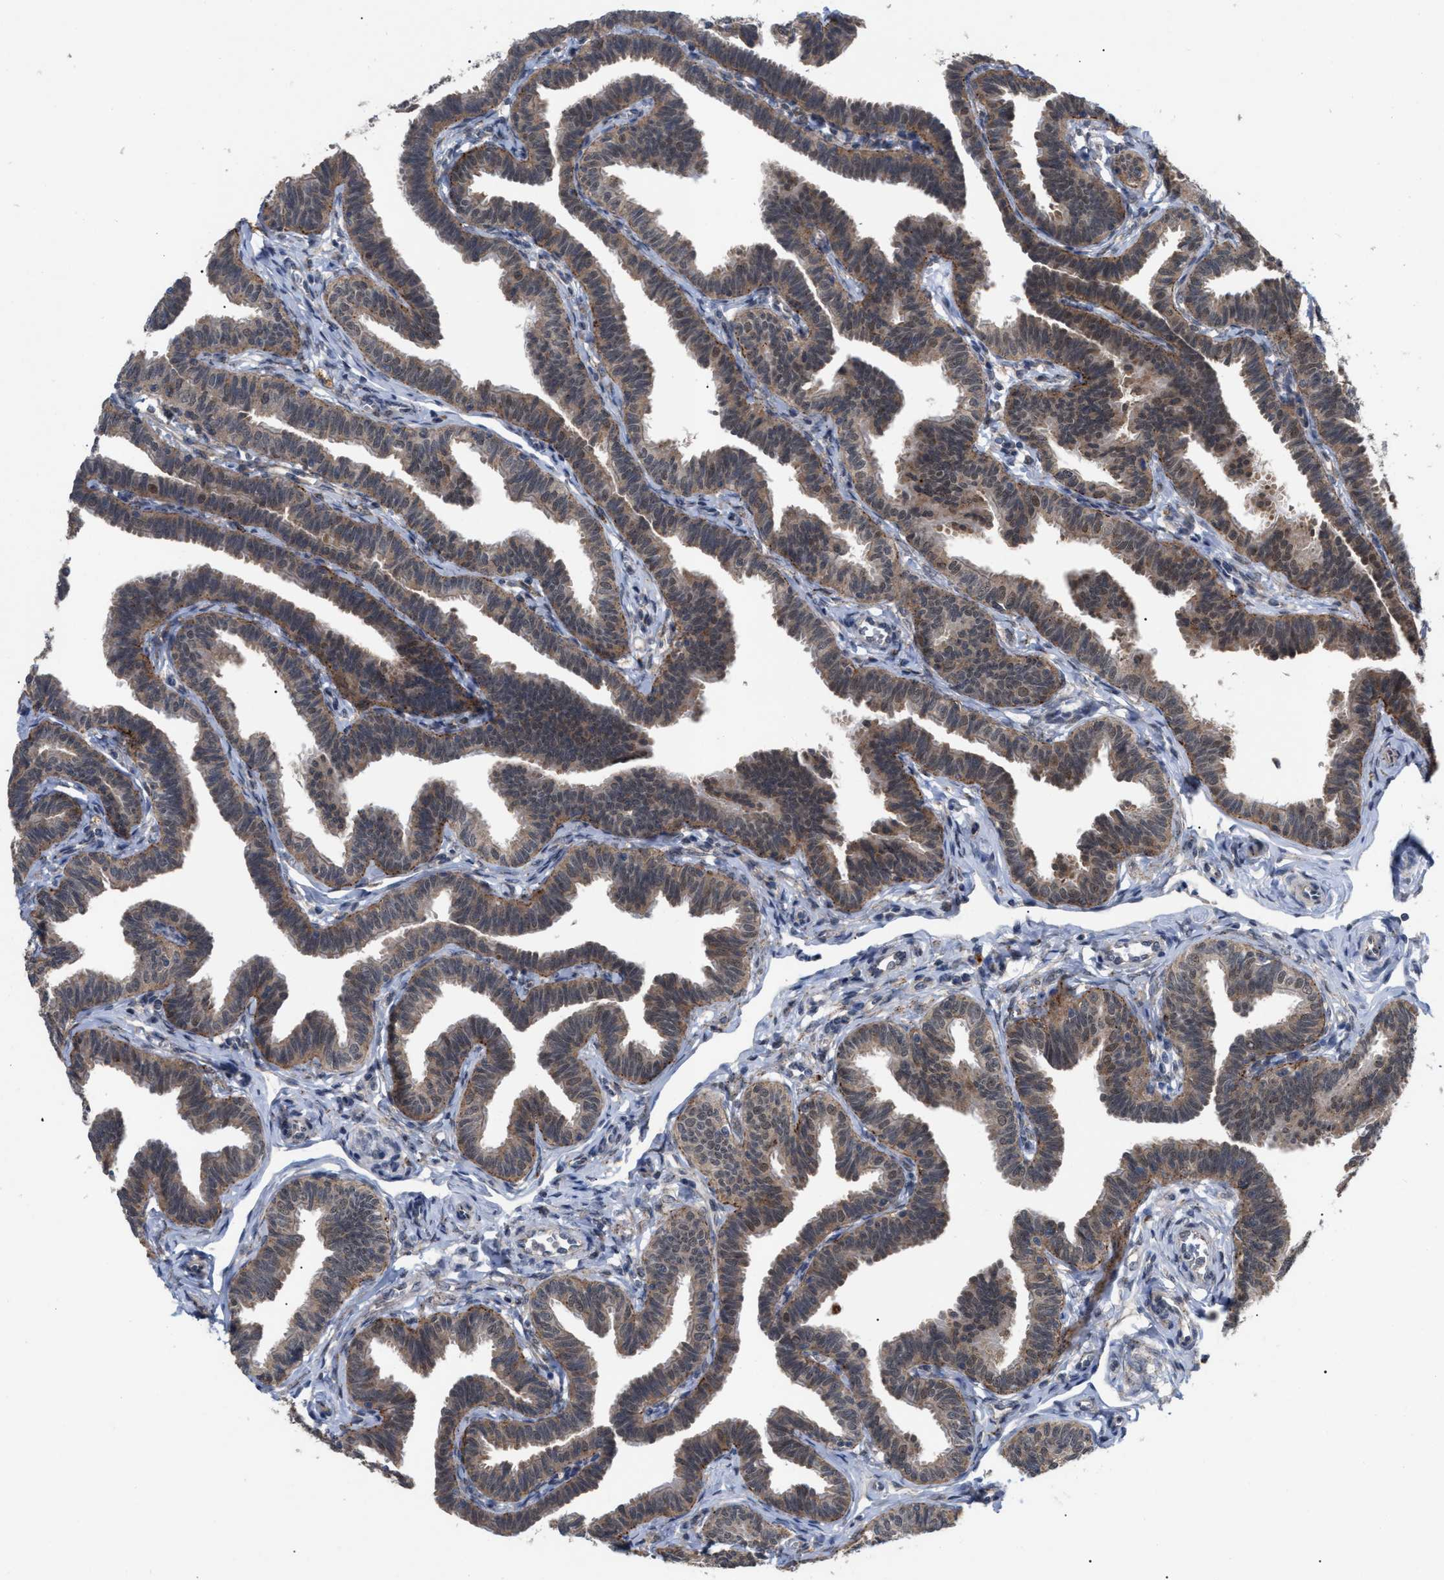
{"staining": {"intensity": "moderate", "quantity": ">75%", "location": "cytoplasmic/membranous"}, "tissue": "fallopian tube", "cell_type": "Glandular cells", "image_type": "normal", "snomed": [{"axis": "morphology", "description": "Normal tissue, NOS"}, {"axis": "topography", "description": "Fallopian tube"}, {"axis": "topography", "description": "Ovary"}], "caption": "Immunohistochemical staining of unremarkable fallopian tube demonstrates moderate cytoplasmic/membranous protein staining in about >75% of glandular cells.", "gene": "UPF1", "patient": {"sex": "female", "age": 23}}